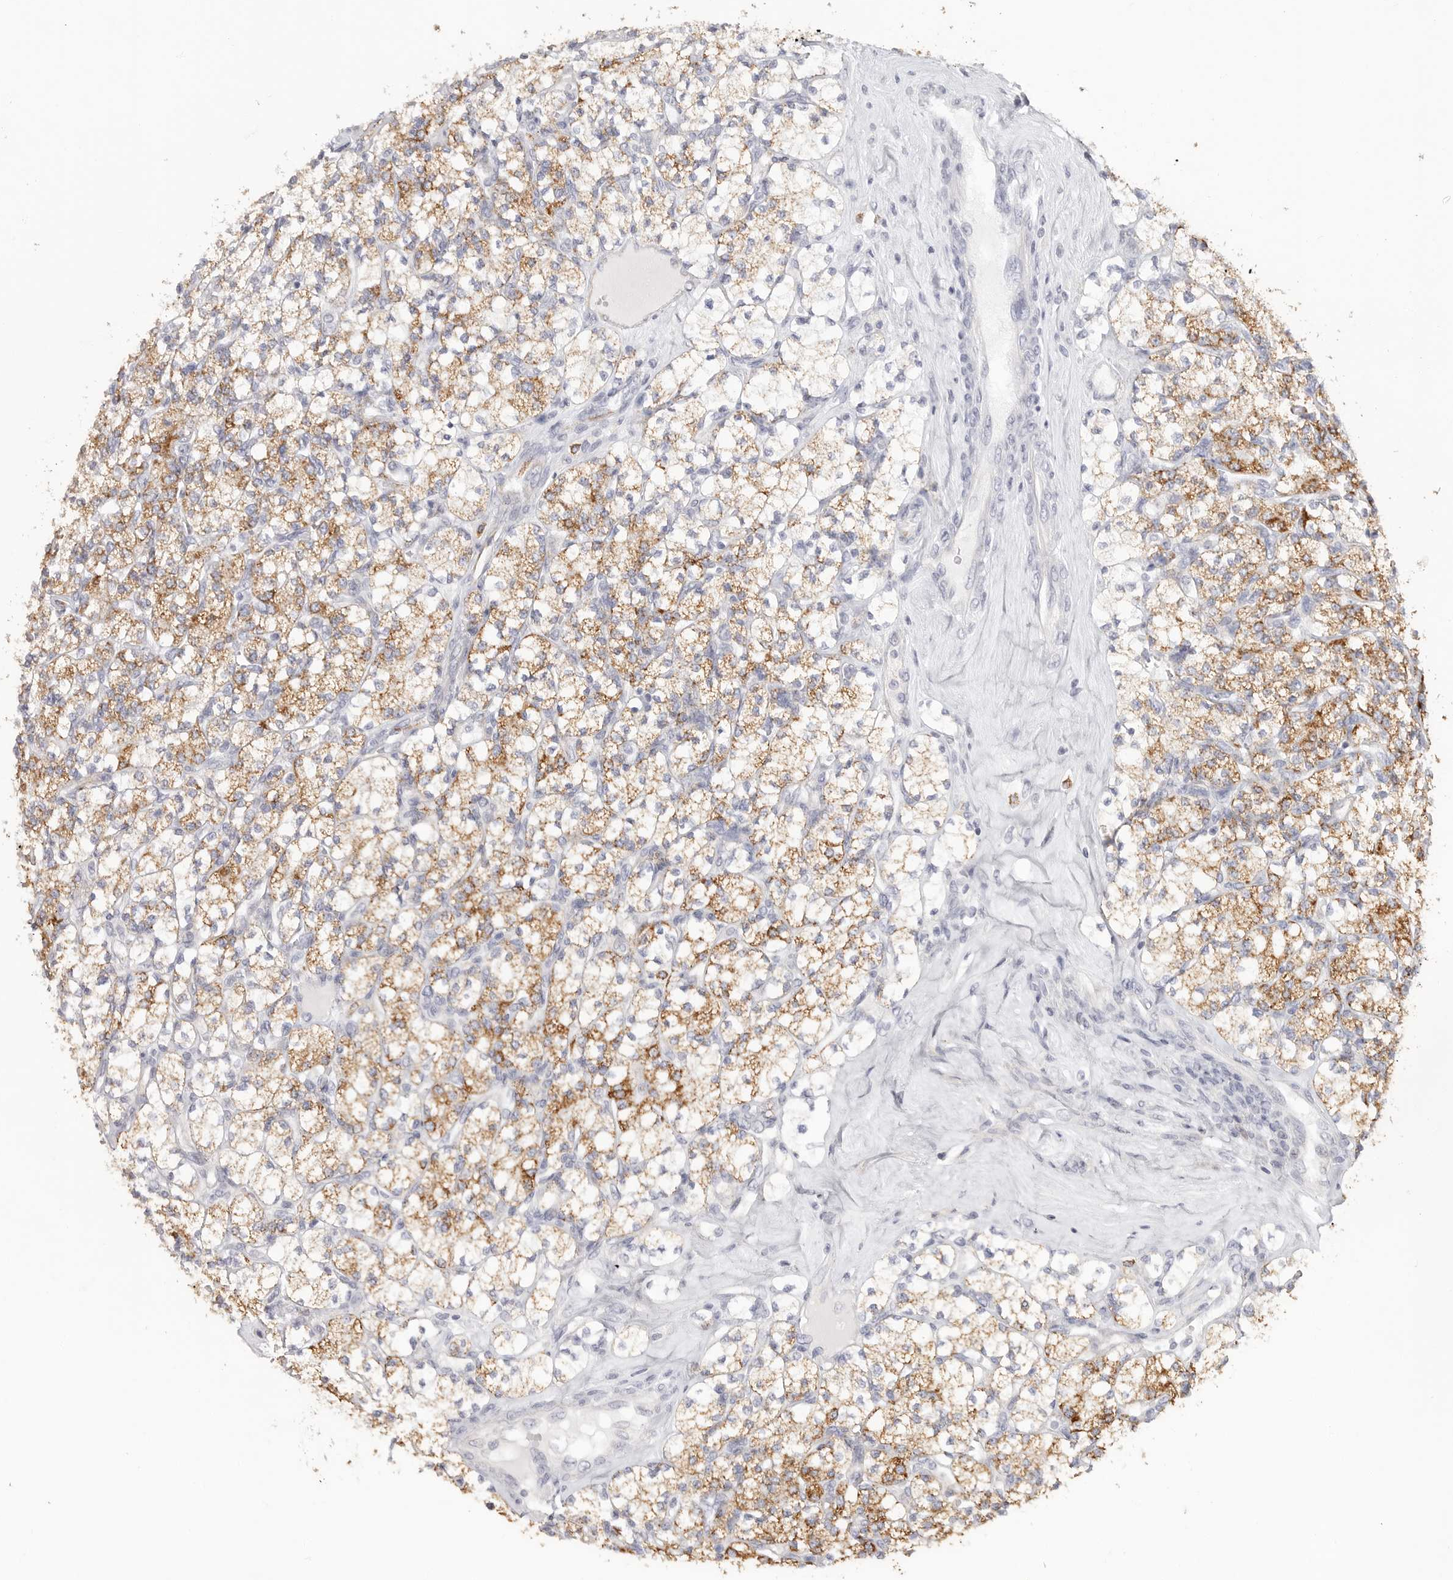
{"staining": {"intensity": "moderate", "quantity": ">75%", "location": "cytoplasmic/membranous"}, "tissue": "renal cancer", "cell_type": "Tumor cells", "image_type": "cancer", "snomed": [{"axis": "morphology", "description": "Adenocarcinoma, NOS"}, {"axis": "topography", "description": "Kidney"}], "caption": "Renal cancer was stained to show a protein in brown. There is medium levels of moderate cytoplasmic/membranous staining in approximately >75% of tumor cells. Using DAB (brown) and hematoxylin (blue) stains, captured at high magnification using brightfield microscopy.", "gene": "ELP3", "patient": {"sex": "male", "age": 77}}